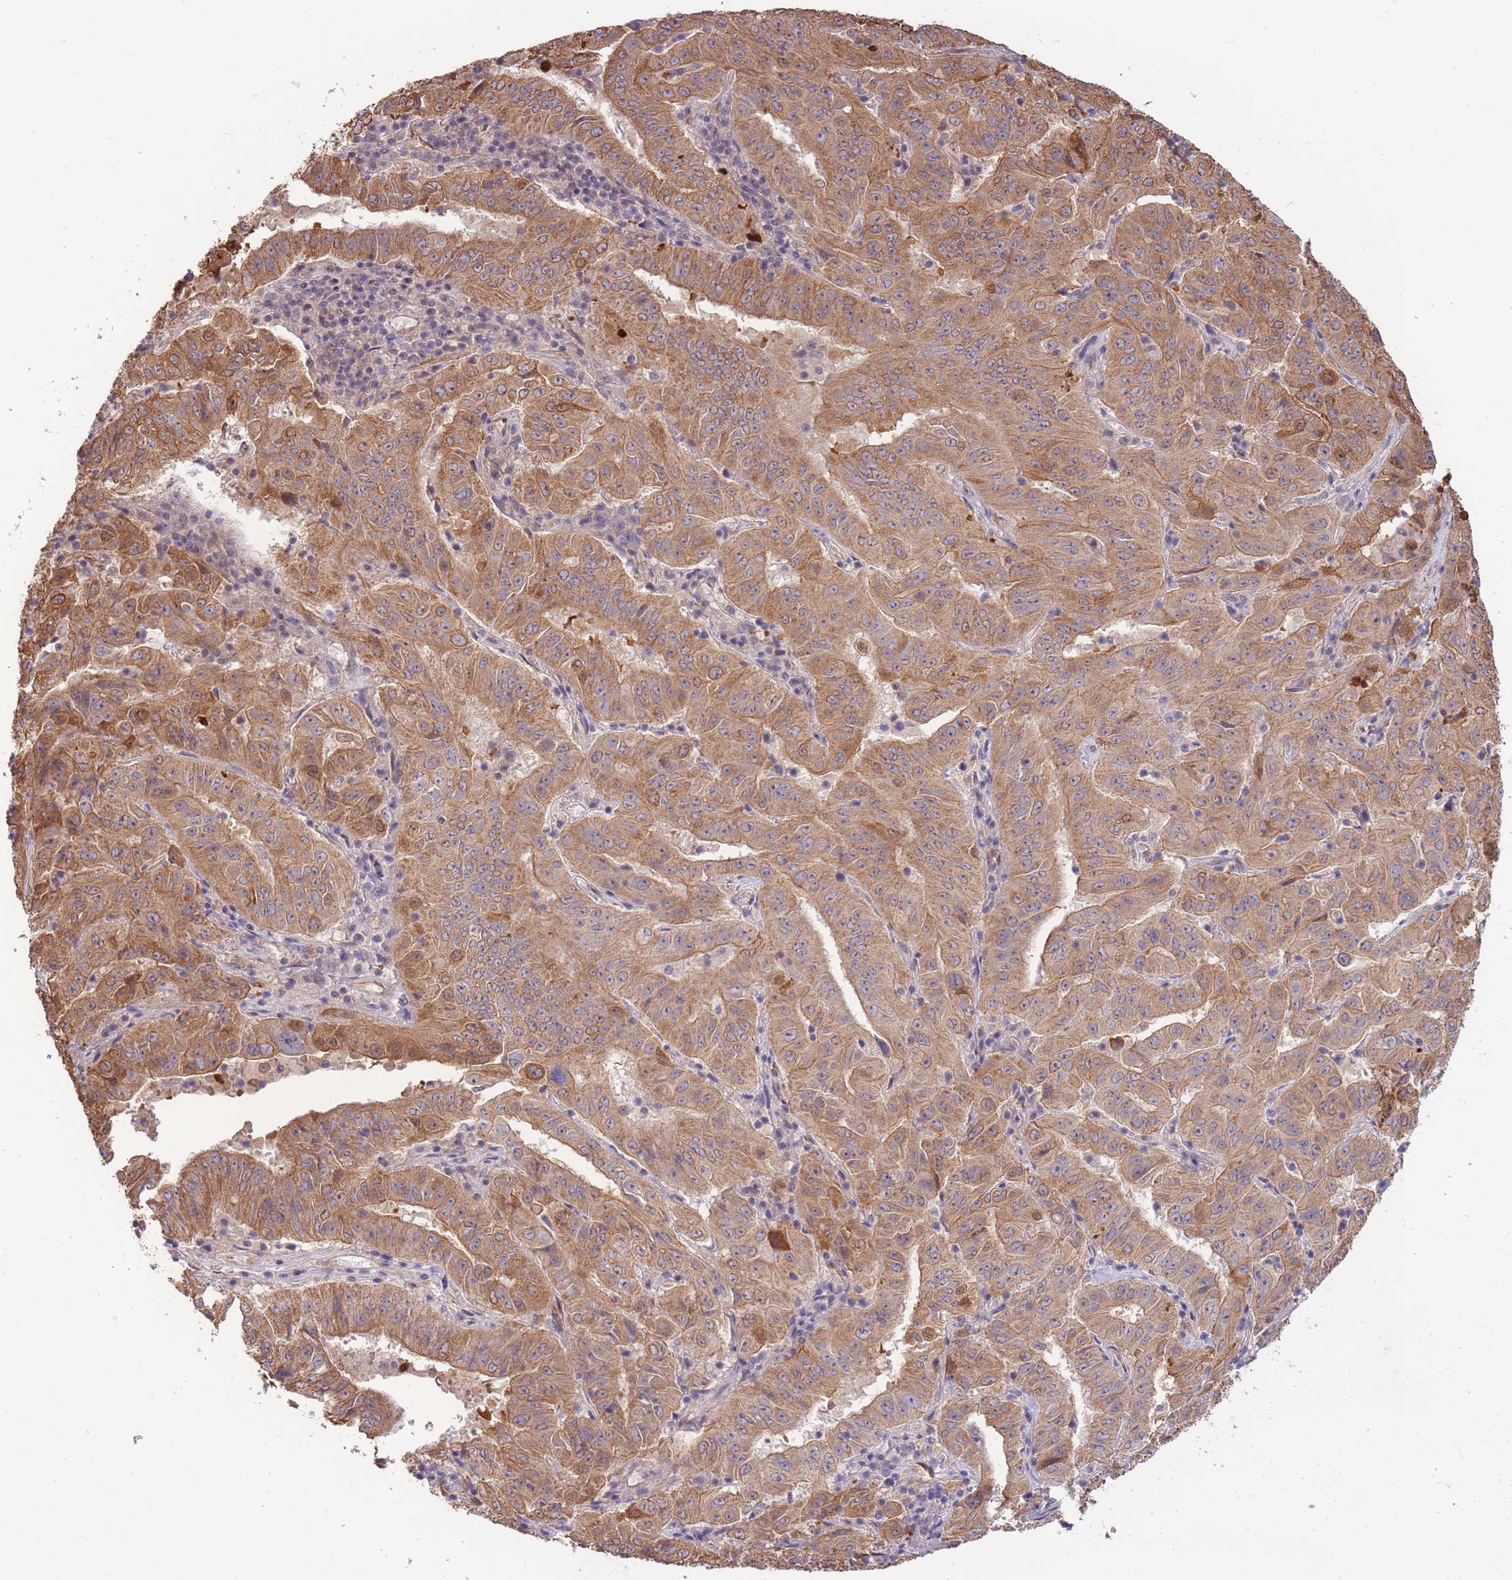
{"staining": {"intensity": "moderate", "quantity": ">75%", "location": "cytoplasmic/membranous"}, "tissue": "pancreatic cancer", "cell_type": "Tumor cells", "image_type": "cancer", "snomed": [{"axis": "morphology", "description": "Adenocarcinoma, NOS"}, {"axis": "topography", "description": "Pancreas"}], "caption": "The image reveals immunohistochemical staining of pancreatic adenocarcinoma. There is moderate cytoplasmic/membranous staining is seen in about >75% of tumor cells. The protein is stained brown, and the nuclei are stained in blue (DAB (3,3'-diaminobenzidine) IHC with brightfield microscopy, high magnification).", "gene": "SMC6", "patient": {"sex": "male", "age": 63}}